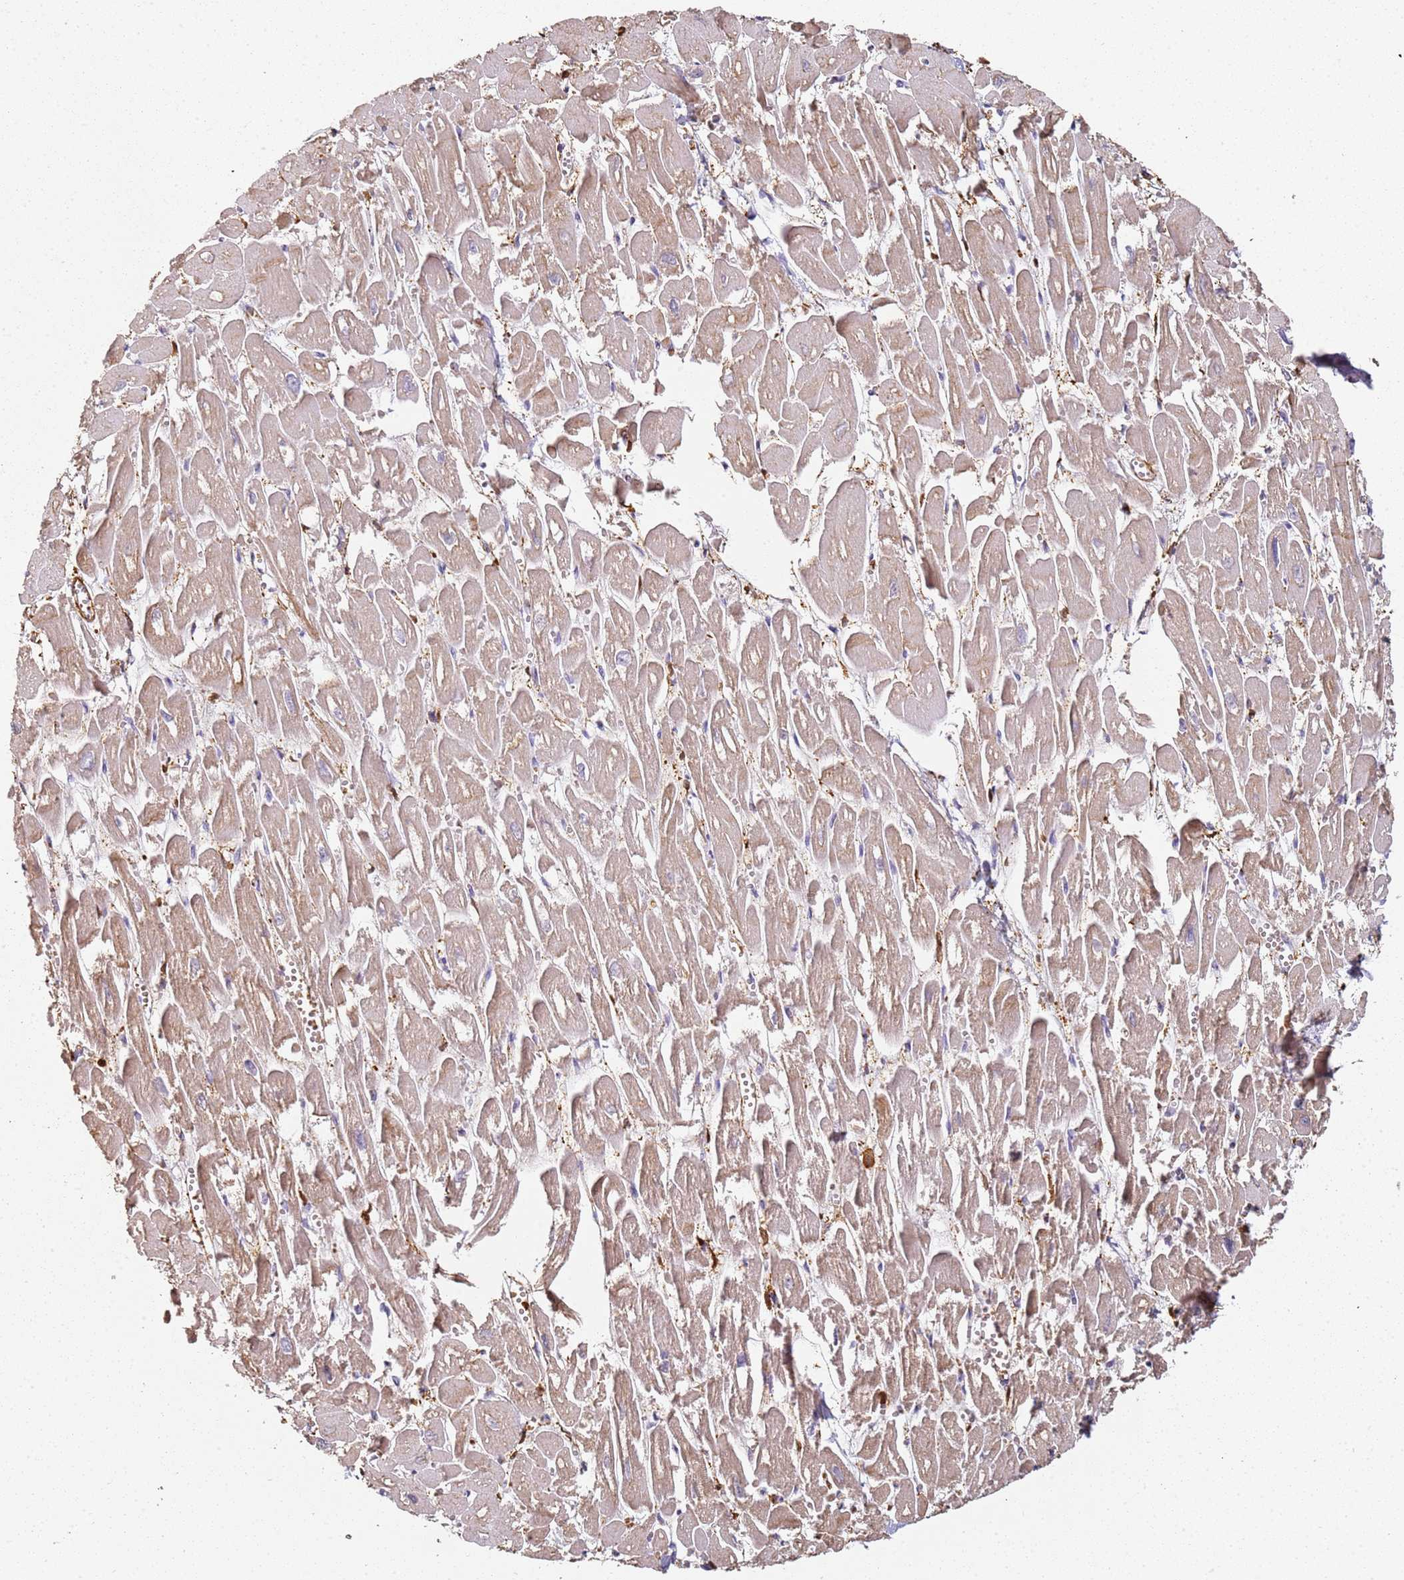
{"staining": {"intensity": "strong", "quantity": "<25%", "location": "nuclear"}, "tissue": "heart muscle", "cell_type": "Cardiomyocytes", "image_type": "normal", "snomed": [{"axis": "morphology", "description": "Normal tissue, NOS"}, {"axis": "topography", "description": "Heart"}], "caption": "DAB (3,3'-diaminobenzidine) immunohistochemical staining of unremarkable human heart muscle demonstrates strong nuclear protein expression in approximately <25% of cardiomyocytes.", "gene": "S100A4", "patient": {"sex": "male", "age": 54}}